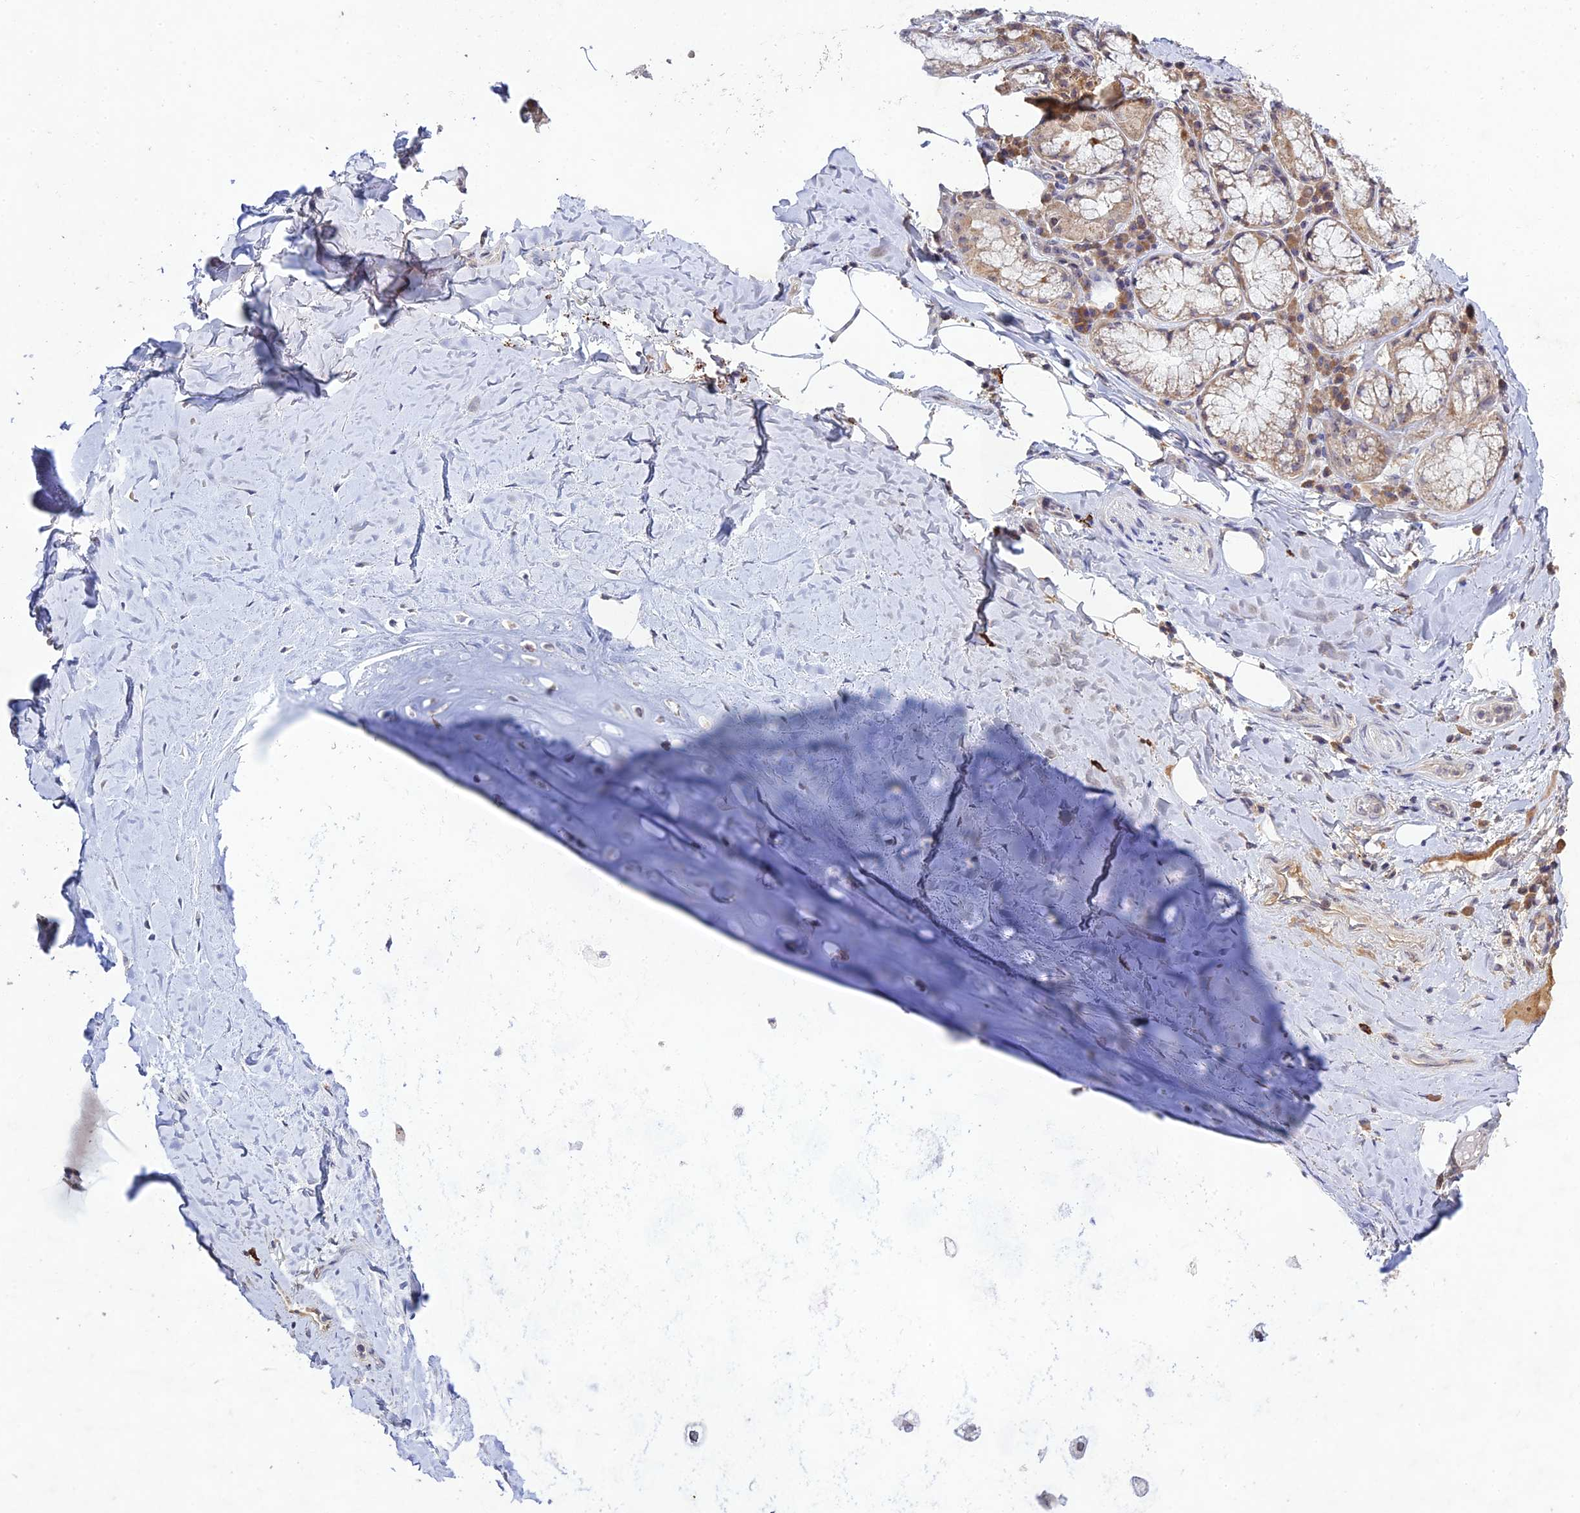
{"staining": {"intensity": "negative", "quantity": "none", "location": "none"}, "tissue": "adipose tissue", "cell_type": "Adipocytes", "image_type": "normal", "snomed": [{"axis": "morphology", "description": "Normal tissue, NOS"}, {"axis": "topography", "description": "Lymph node"}, {"axis": "topography", "description": "Cartilage tissue"}, {"axis": "topography", "description": "Bronchus"}], "caption": "This is an immunohistochemistry micrograph of unremarkable adipose tissue. There is no staining in adipocytes.", "gene": "CHST5", "patient": {"sex": "male", "age": 63}}